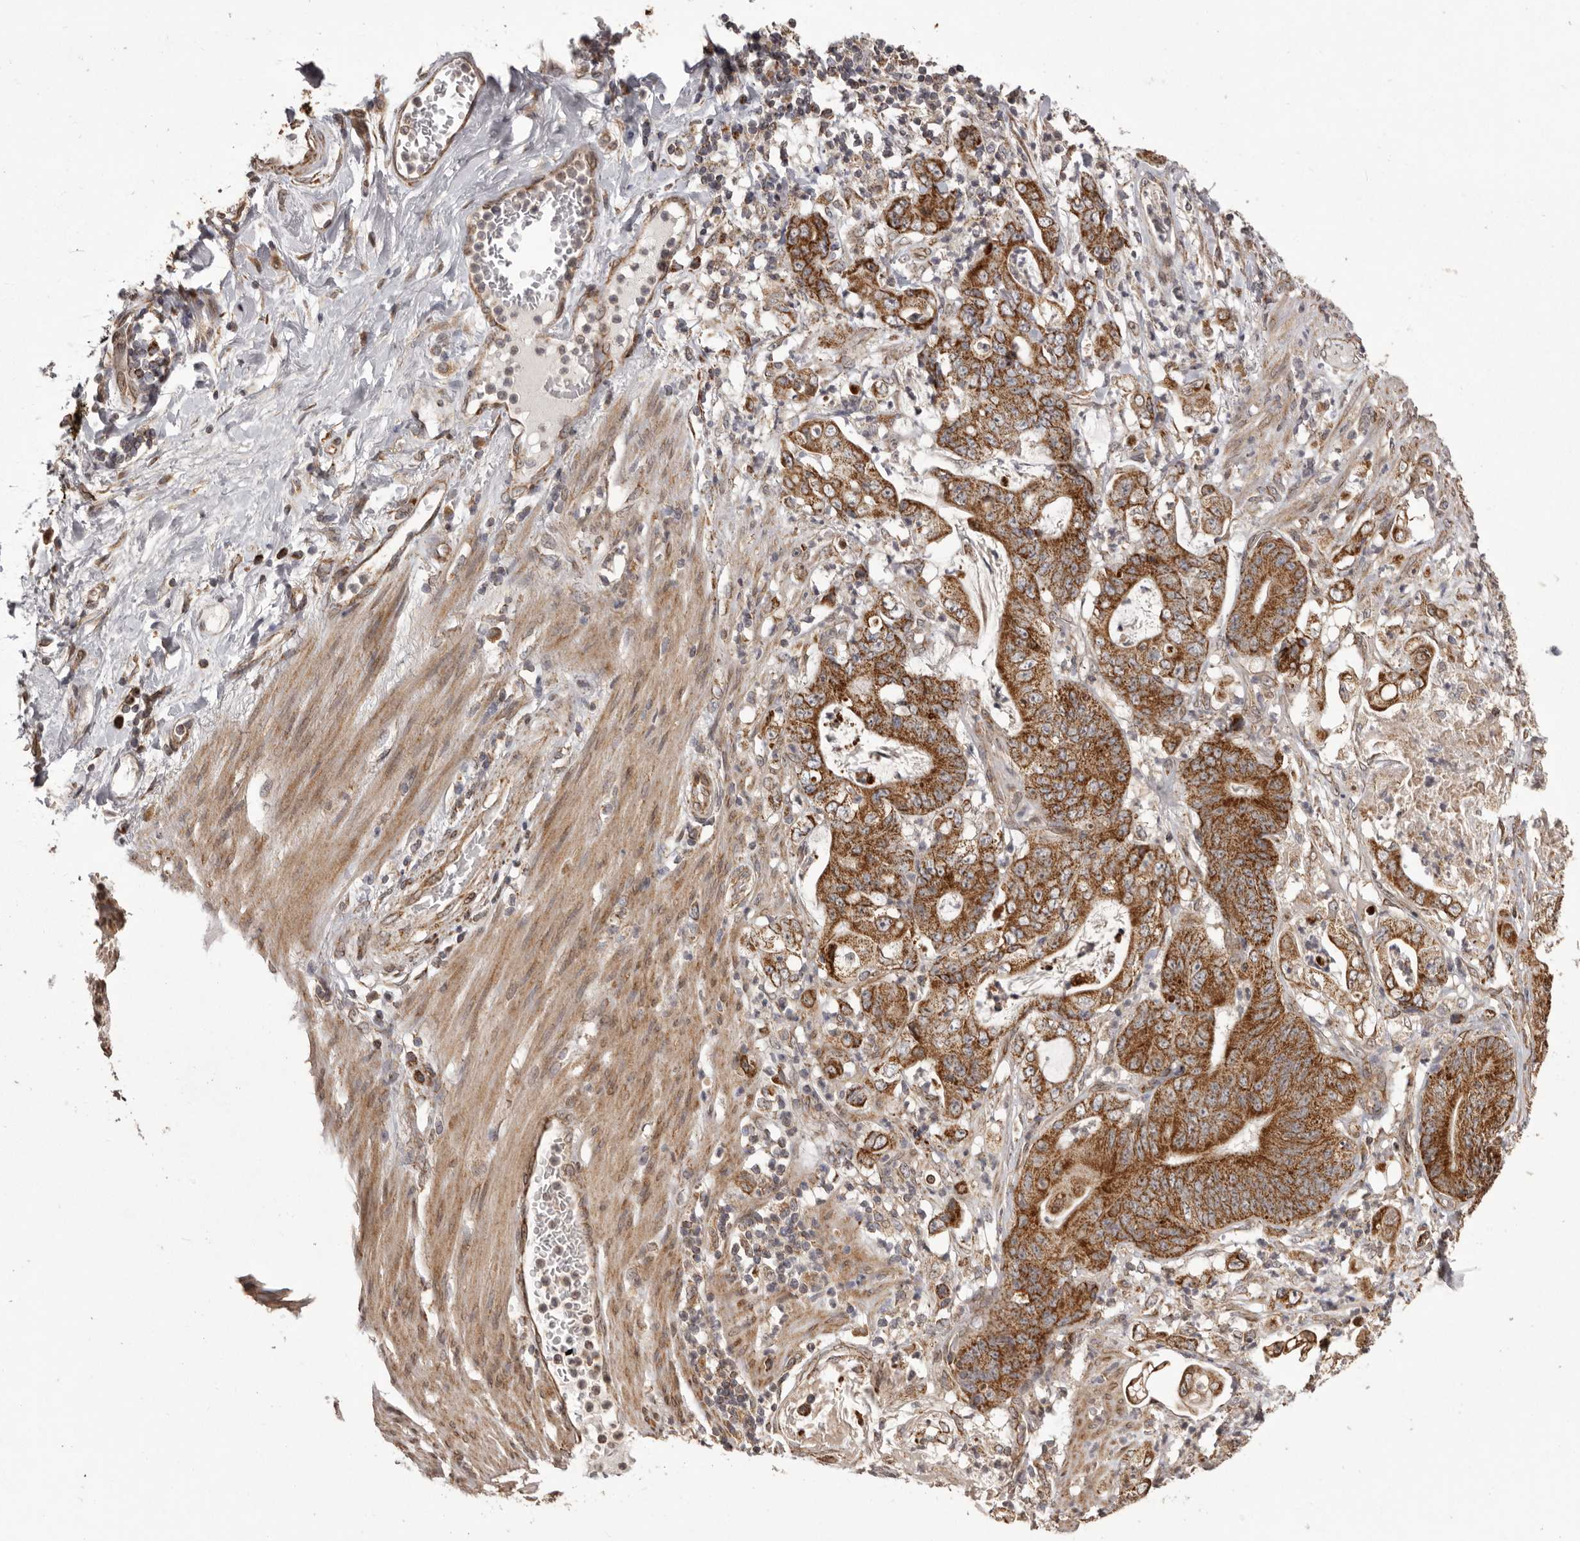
{"staining": {"intensity": "strong", "quantity": ">75%", "location": "cytoplasmic/membranous"}, "tissue": "stomach cancer", "cell_type": "Tumor cells", "image_type": "cancer", "snomed": [{"axis": "morphology", "description": "Adenocarcinoma, NOS"}, {"axis": "topography", "description": "Stomach"}], "caption": "Stomach cancer (adenocarcinoma) stained with DAB (3,3'-diaminobenzidine) immunohistochemistry shows high levels of strong cytoplasmic/membranous positivity in about >75% of tumor cells.", "gene": "CHRM2", "patient": {"sex": "female", "age": 73}}